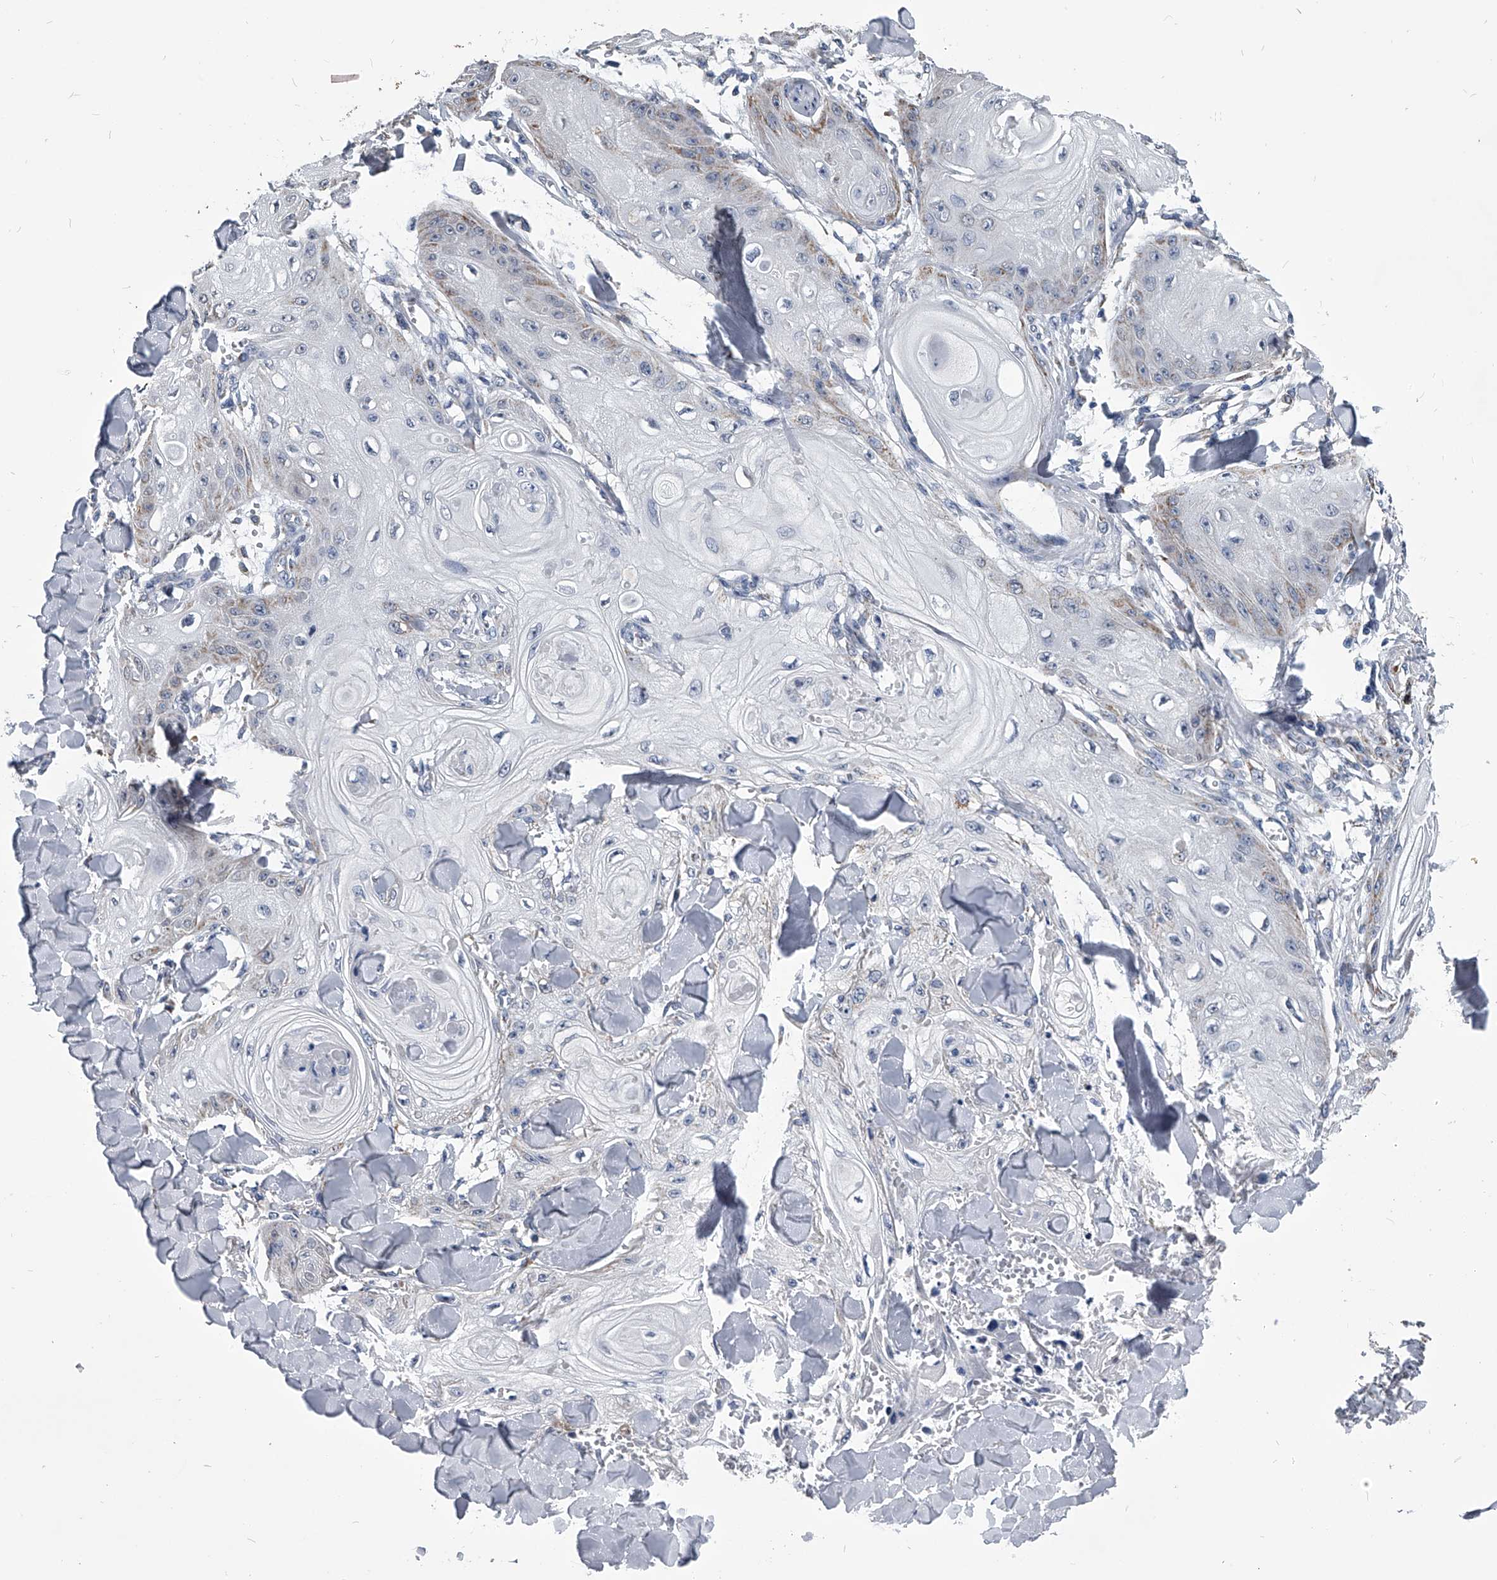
{"staining": {"intensity": "weak", "quantity": "<25%", "location": "cytoplasmic/membranous"}, "tissue": "skin cancer", "cell_type": "Tumor cells", "image_type": "cancer", "snomed": [{"axis": "morphology", "description": "Squamous cell carcinoma, NOS"}, {"axis": "topography", "description": "Skin"}], "caption": "High power microscopy photomicrograph of an IHC photomicrograph of skin cancer (squamous cell carcinoma), revealing no significant positivity in tumor cells. Nuclei are stained in blue.", "gene": "OAT", "patient": {"sex": "male", "age": 74}}